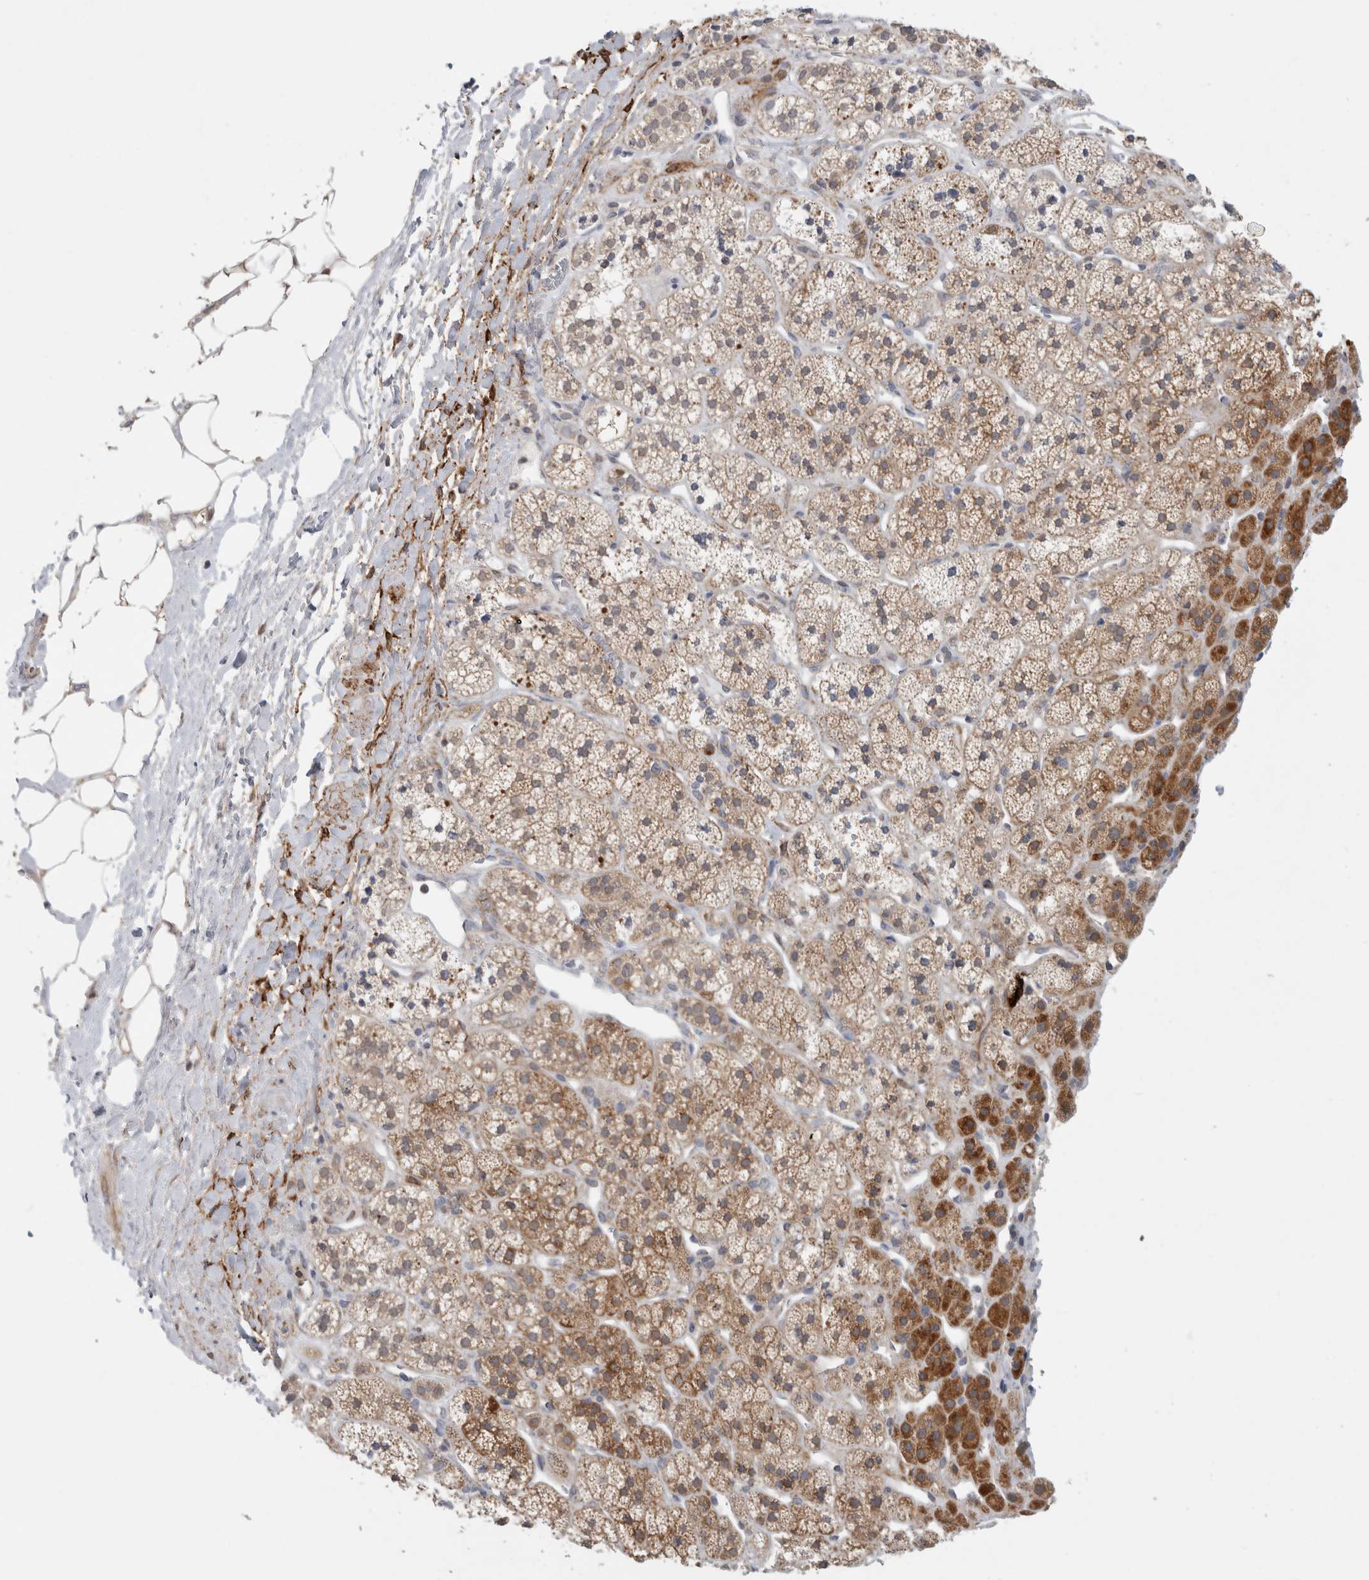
{"staining": {"intensity": "moderate", "quantity": ">75%", "location": "cytoplasmic/membranous"}, "tissue": "adrenal gland", "cell_type": "Glandular cells", "image_type": "normal", "snomed": [{"axis": "morphology", "description": "Normal tissue, NOS"}, {"axis": "topography", "description": "Adrenal gland"}], "caption": "Adrenal gland was stained to show a protein in brown. There is medium levels of moderate cytoplasmic/membranous staining in about >75% of glandular cells. (Stains: DAB in brown, nuclei in blue, Microscopy: brightfield microscopy at high magnification).", "gene": "RAB18", "patient": {"sex": "male", "age": 56}}